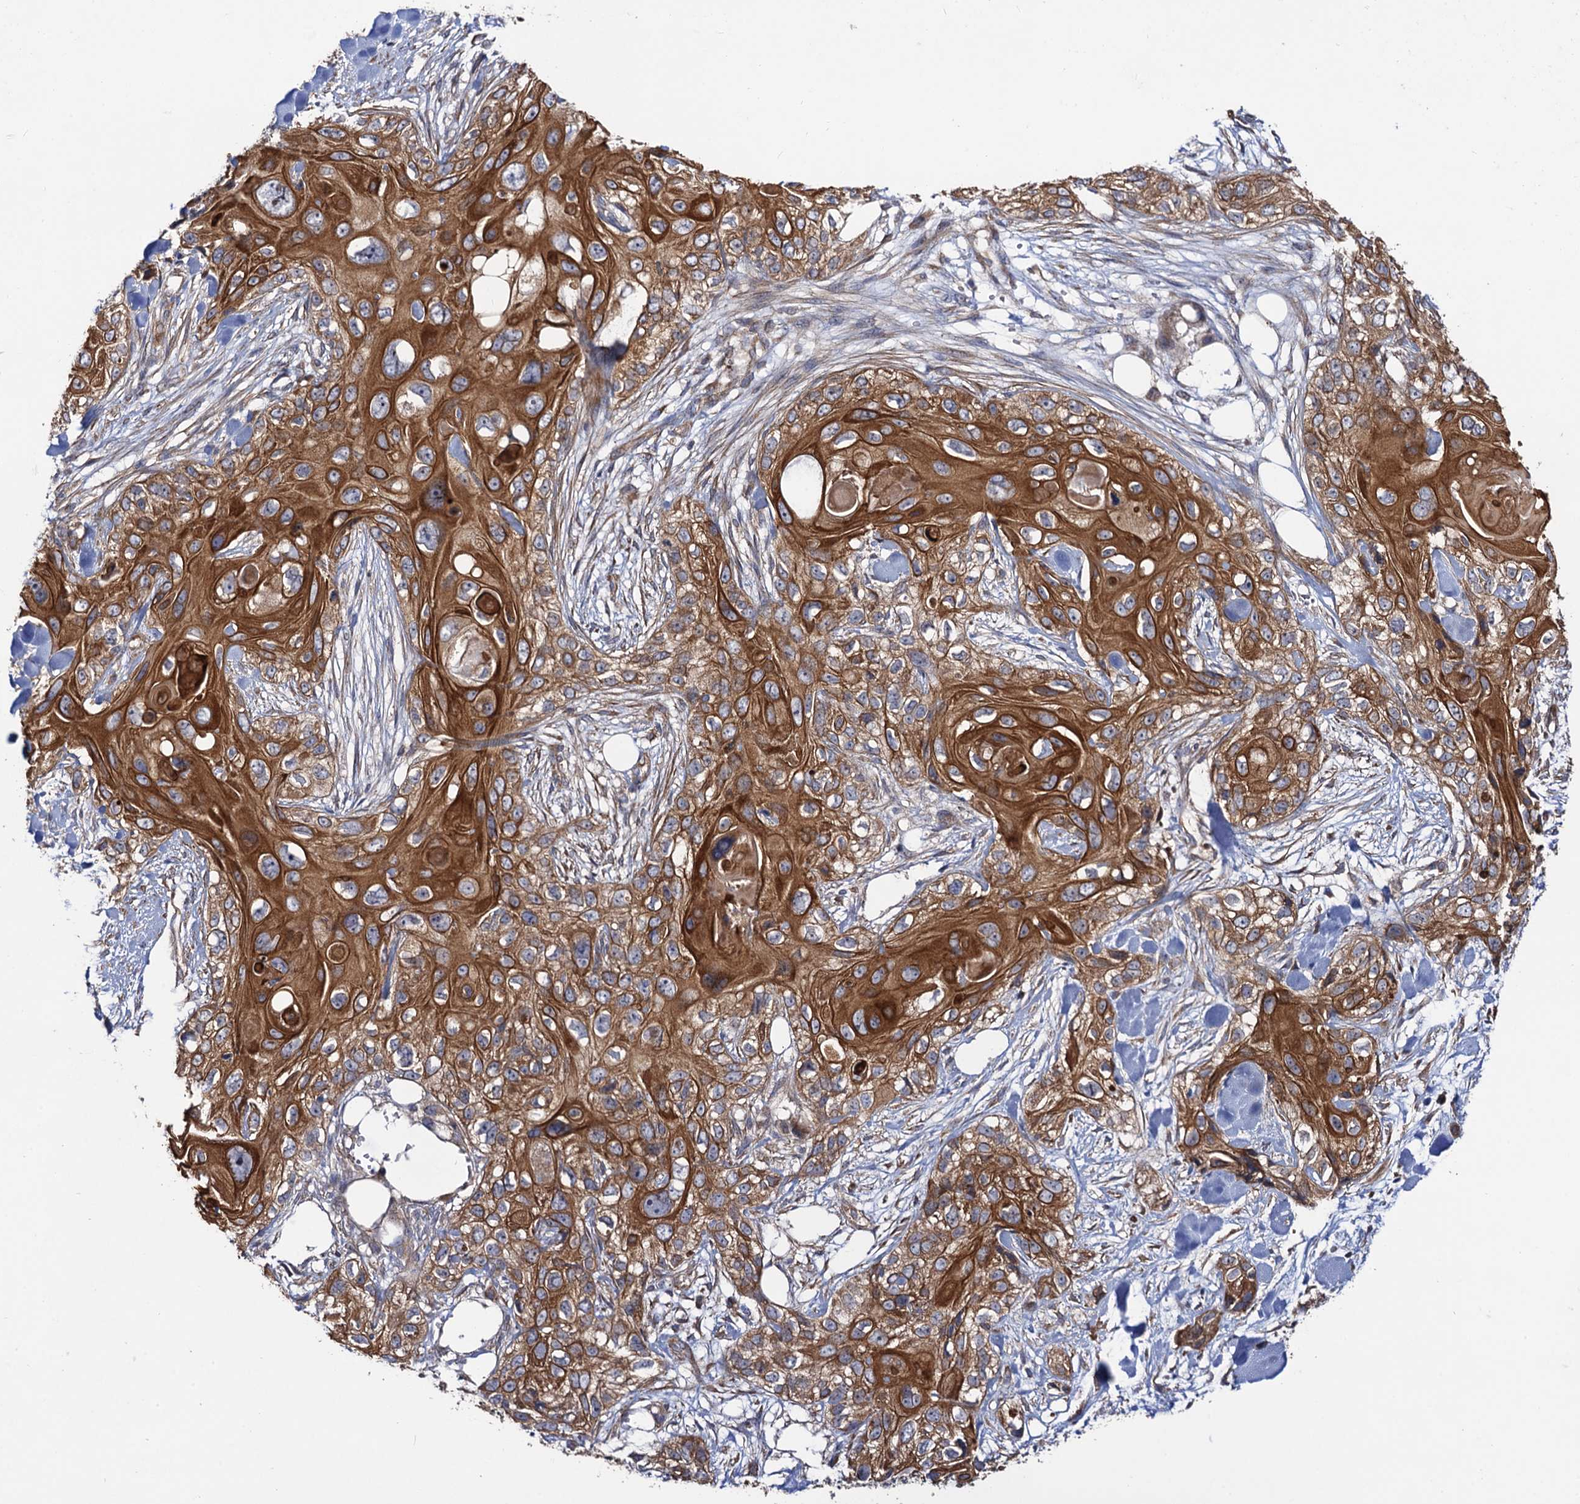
{"staining": {"intensity": "strong", "quantity": ">75%", "location": "cytoplasmic/membranous"}, "tissue": "skin cancer", "cell_type": "Tumor cells", "image_type": "cancer", "snomed": [{"axis": "morphology", "description": "Normal tissue, NOS"}, {"axis": "morphology", "description": "Squamous cell carcinoma, NOS"}, {"axis": "topography", "description": "Skin"}], "caption": "Strong cytoplasmic/membranous expression is present in about >75% of tumor cells in skin squamous cell carcinoma.", "gene": "DYDC1", "patient": {"sex": "male", "age": 72}}